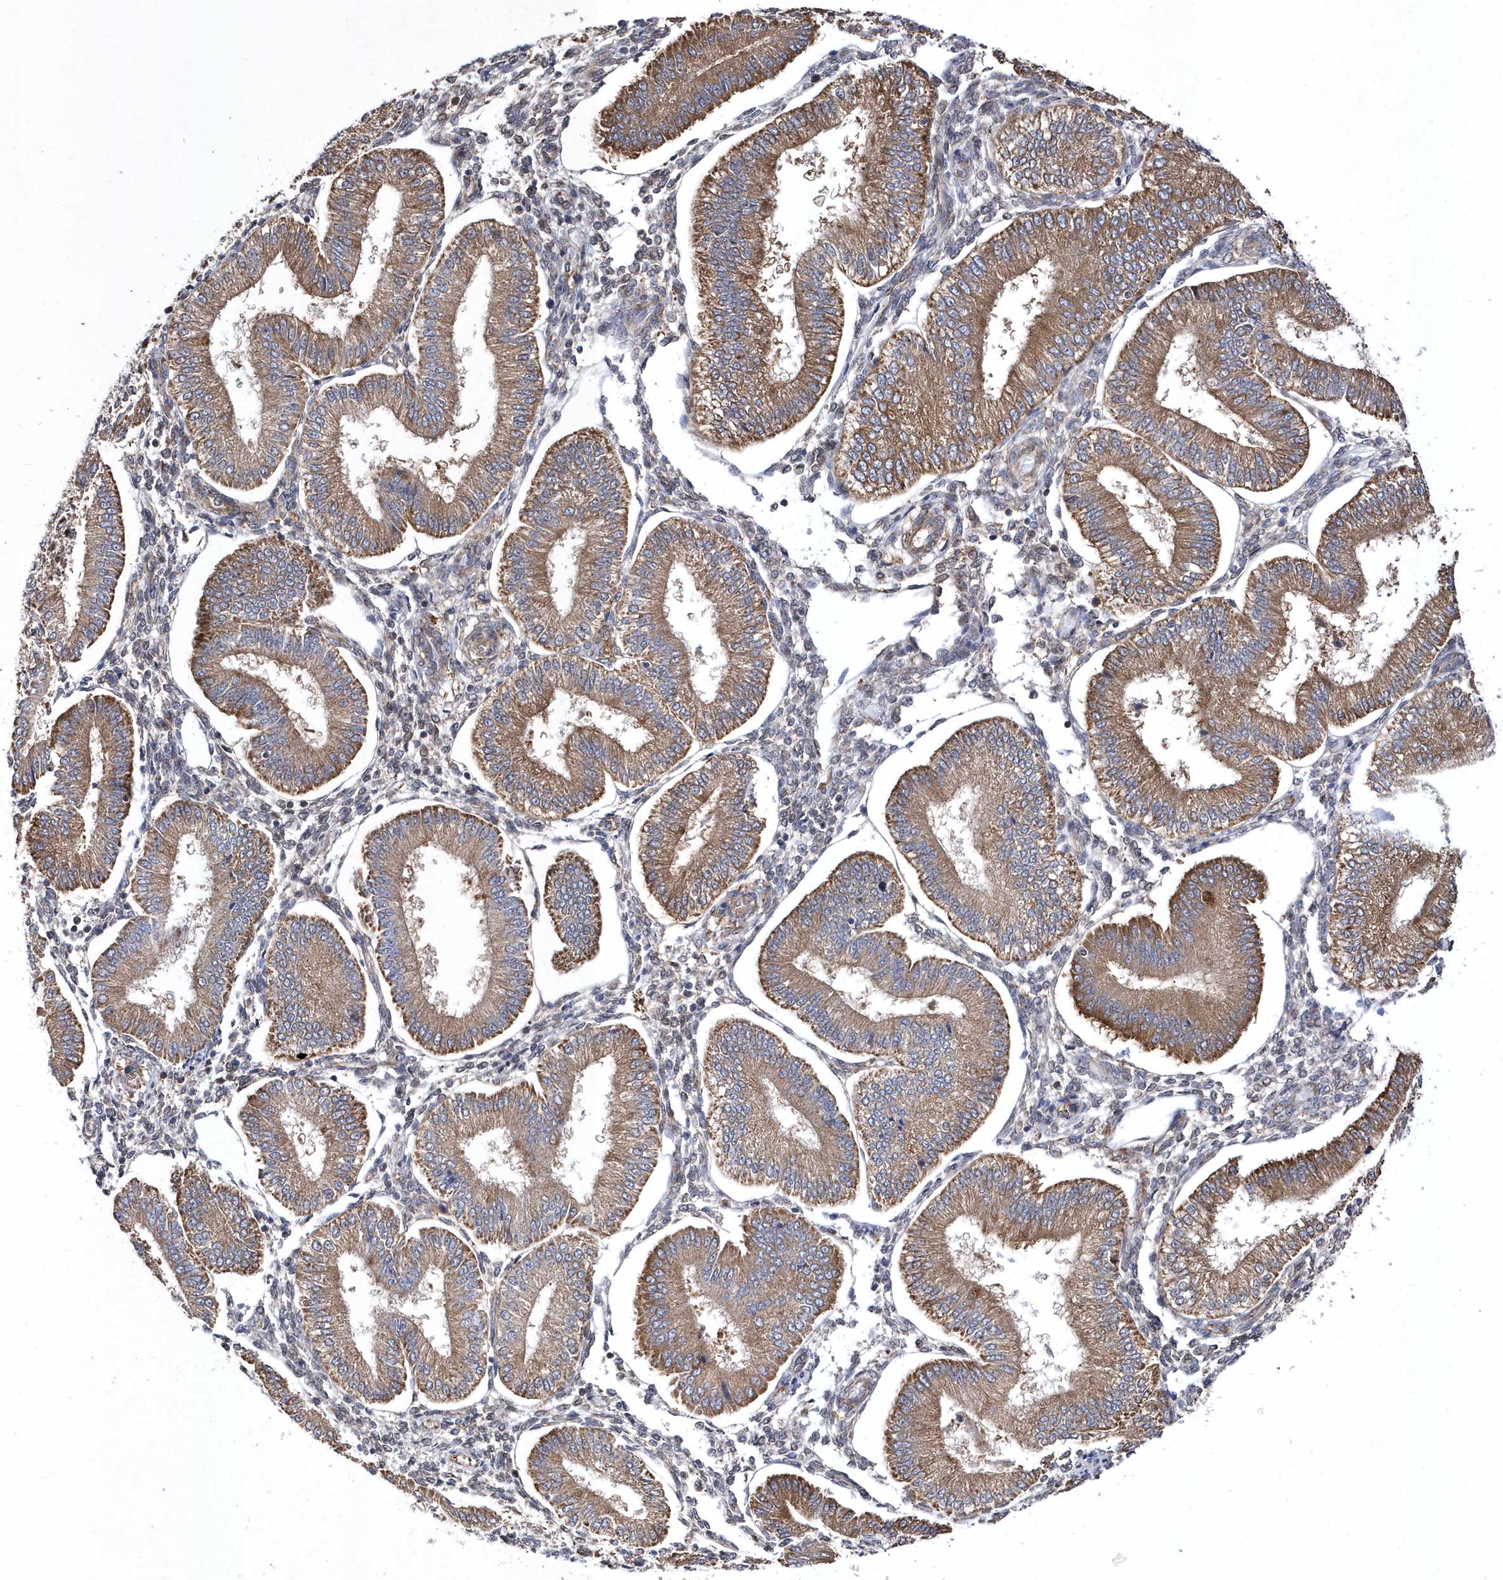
{"staining": {"intensity": "negative", "quantity": "none", "location": "none"}, "tissue": "endometrium", "cell_type": "Cells in endometrial stroma", "image_type": "normal", "snomed": [{"axis": "morphology", "description": "Normal tissue, NOS"}, {"axis": "topography", "description": "Endometrium"}], "caption": "The photomicrograph shows no significant staining in cells in endometrial stroma of endometrium.", "gene": "JKAMP", "patient": {"sex": "female", "age": 39}}